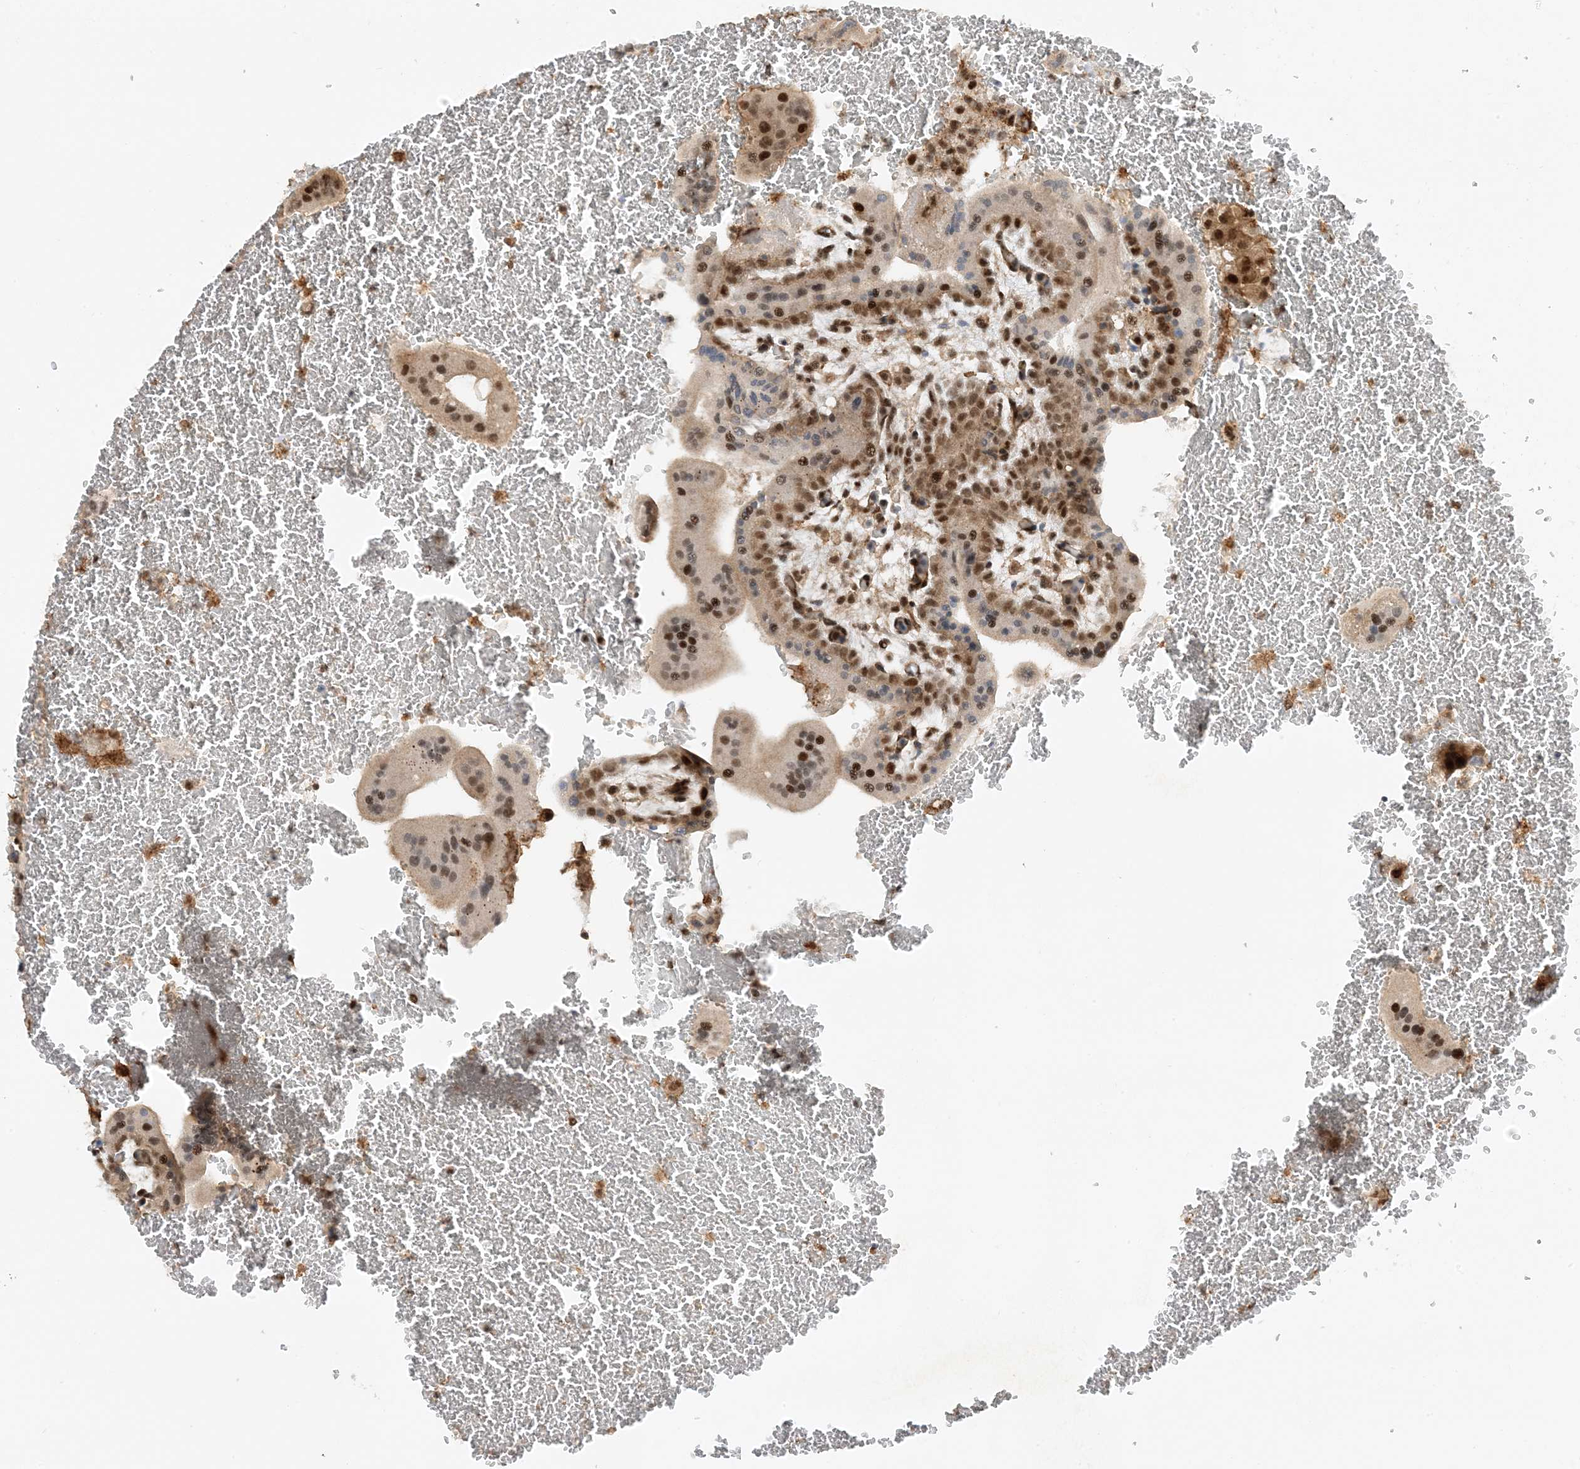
{"staining": {"intensity": "moderate", "quantity": ">75%", "location": "cytoplasmic/membranous,nuclear"}, "tissue": "placenta", "cell_type": "Decidual cells", "image_type": "normal", "snomed": [{"axis": "morphology", "description": "Normal tissue, NOS"}, {"axis": "topography", "description": "Placenta"}], "caption": "Immunohistochemistry (DAB (3,3'-diaminobenzidine)) staining of normal placenta reveals moderate cytoplasmic/membranous,nuclear protein positivity in approximately >75% of decidual cells. The protein of interest is shown in brown color, while the nuclei are stained blue.", "gene": "TATDN3", "patient": {"sex": "female", "age": 35}}